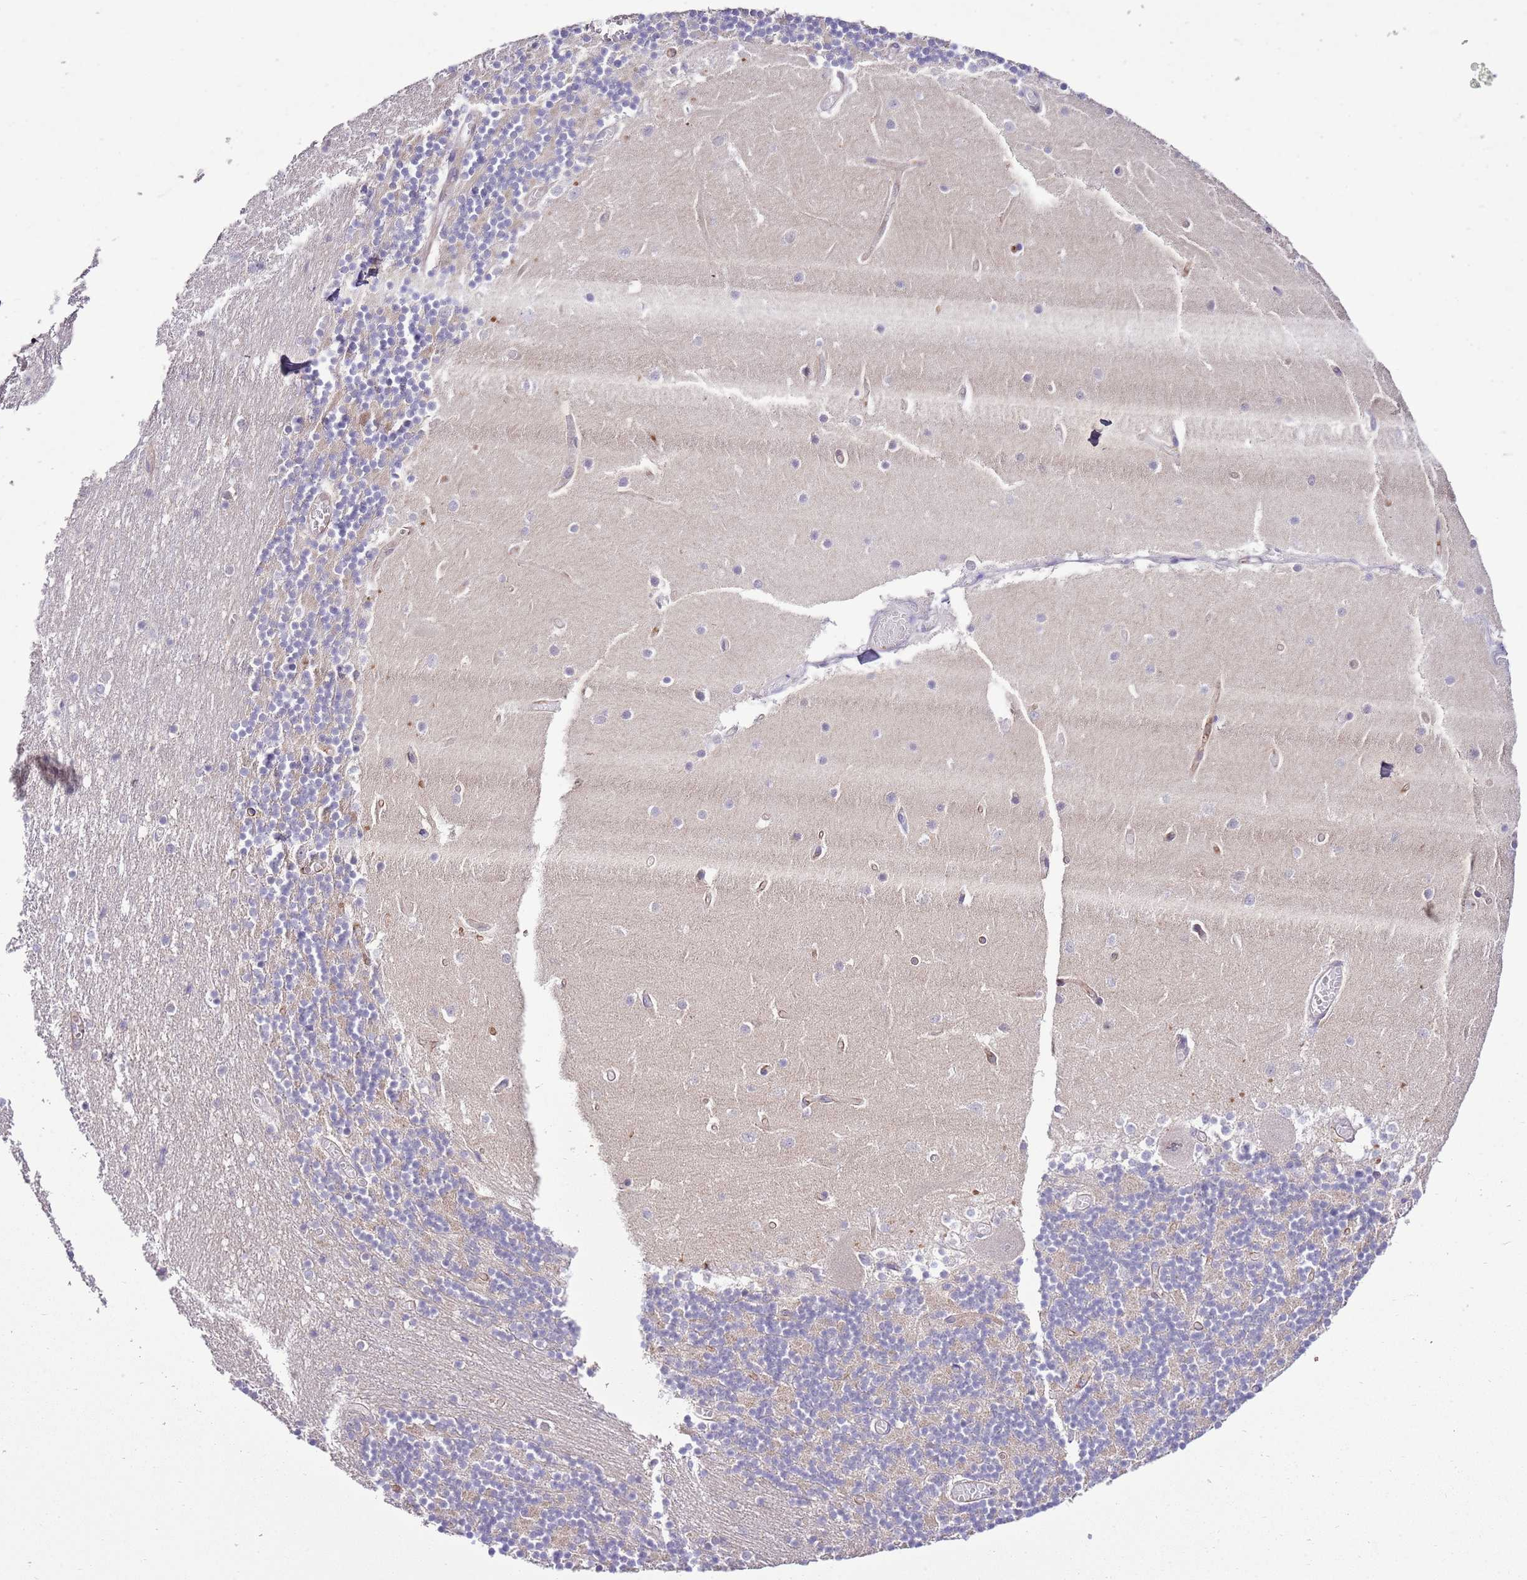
{"staining": {"intensity": "negative", "quantity": "none", "location": "none"}, "tissue": "cerebellum", "cell_type": "Cells in granular layer", "image_type": "normal", "snomed": [{"axis": "morphology", "description": "Normal tissue, NOS"}, {"axis": "topography", "description": "Cerebellum"}], "caption": "Photomicrograph shows no protein expression in cells in granular layer of unremarkable cerebellum.", "gene": "EFHD1", "patient": {"sex": "female", "age": 28}}